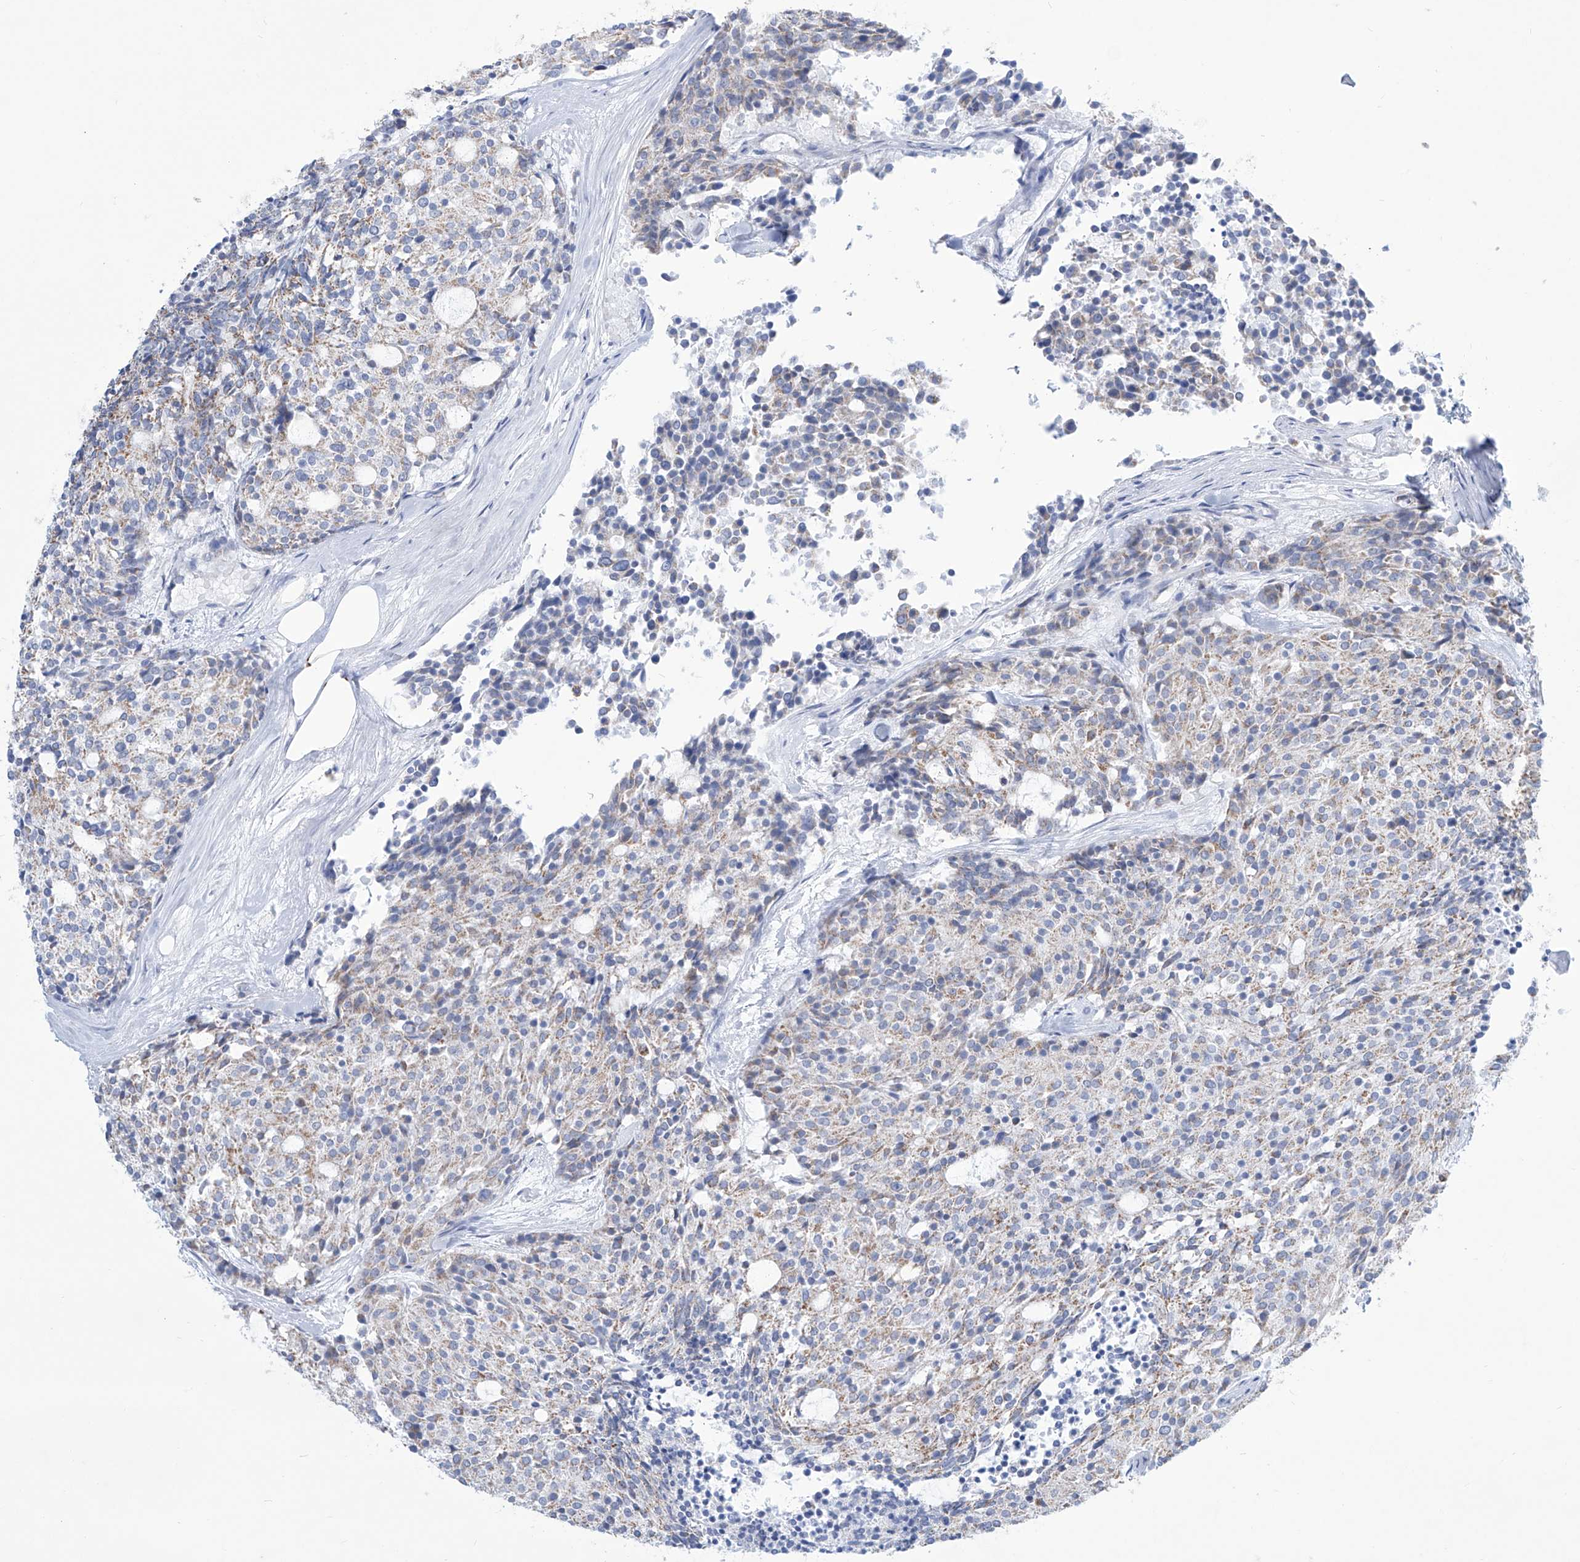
{"staining": {"intensity": "weak", "quantity": "25%-75%", "location": "cytoplasmic/membranous"}, "tissue": "carcinoid", "cell_type": "Tumor cells", "image_type": "cancer", "snomed": [{"axis": "morphology", "description": "Carcinoid, malignant, NOS"}, {"axis": "topography", "description": "Pancreas"}], "caption": "Protein analysis of carcinoid tissue displays weak cytoplasmic/membranous positivity in approximately 25%-75% of tumor cells.", "gene": "ALDH6A1", "patient": {"sex": "female", "age": 54}}